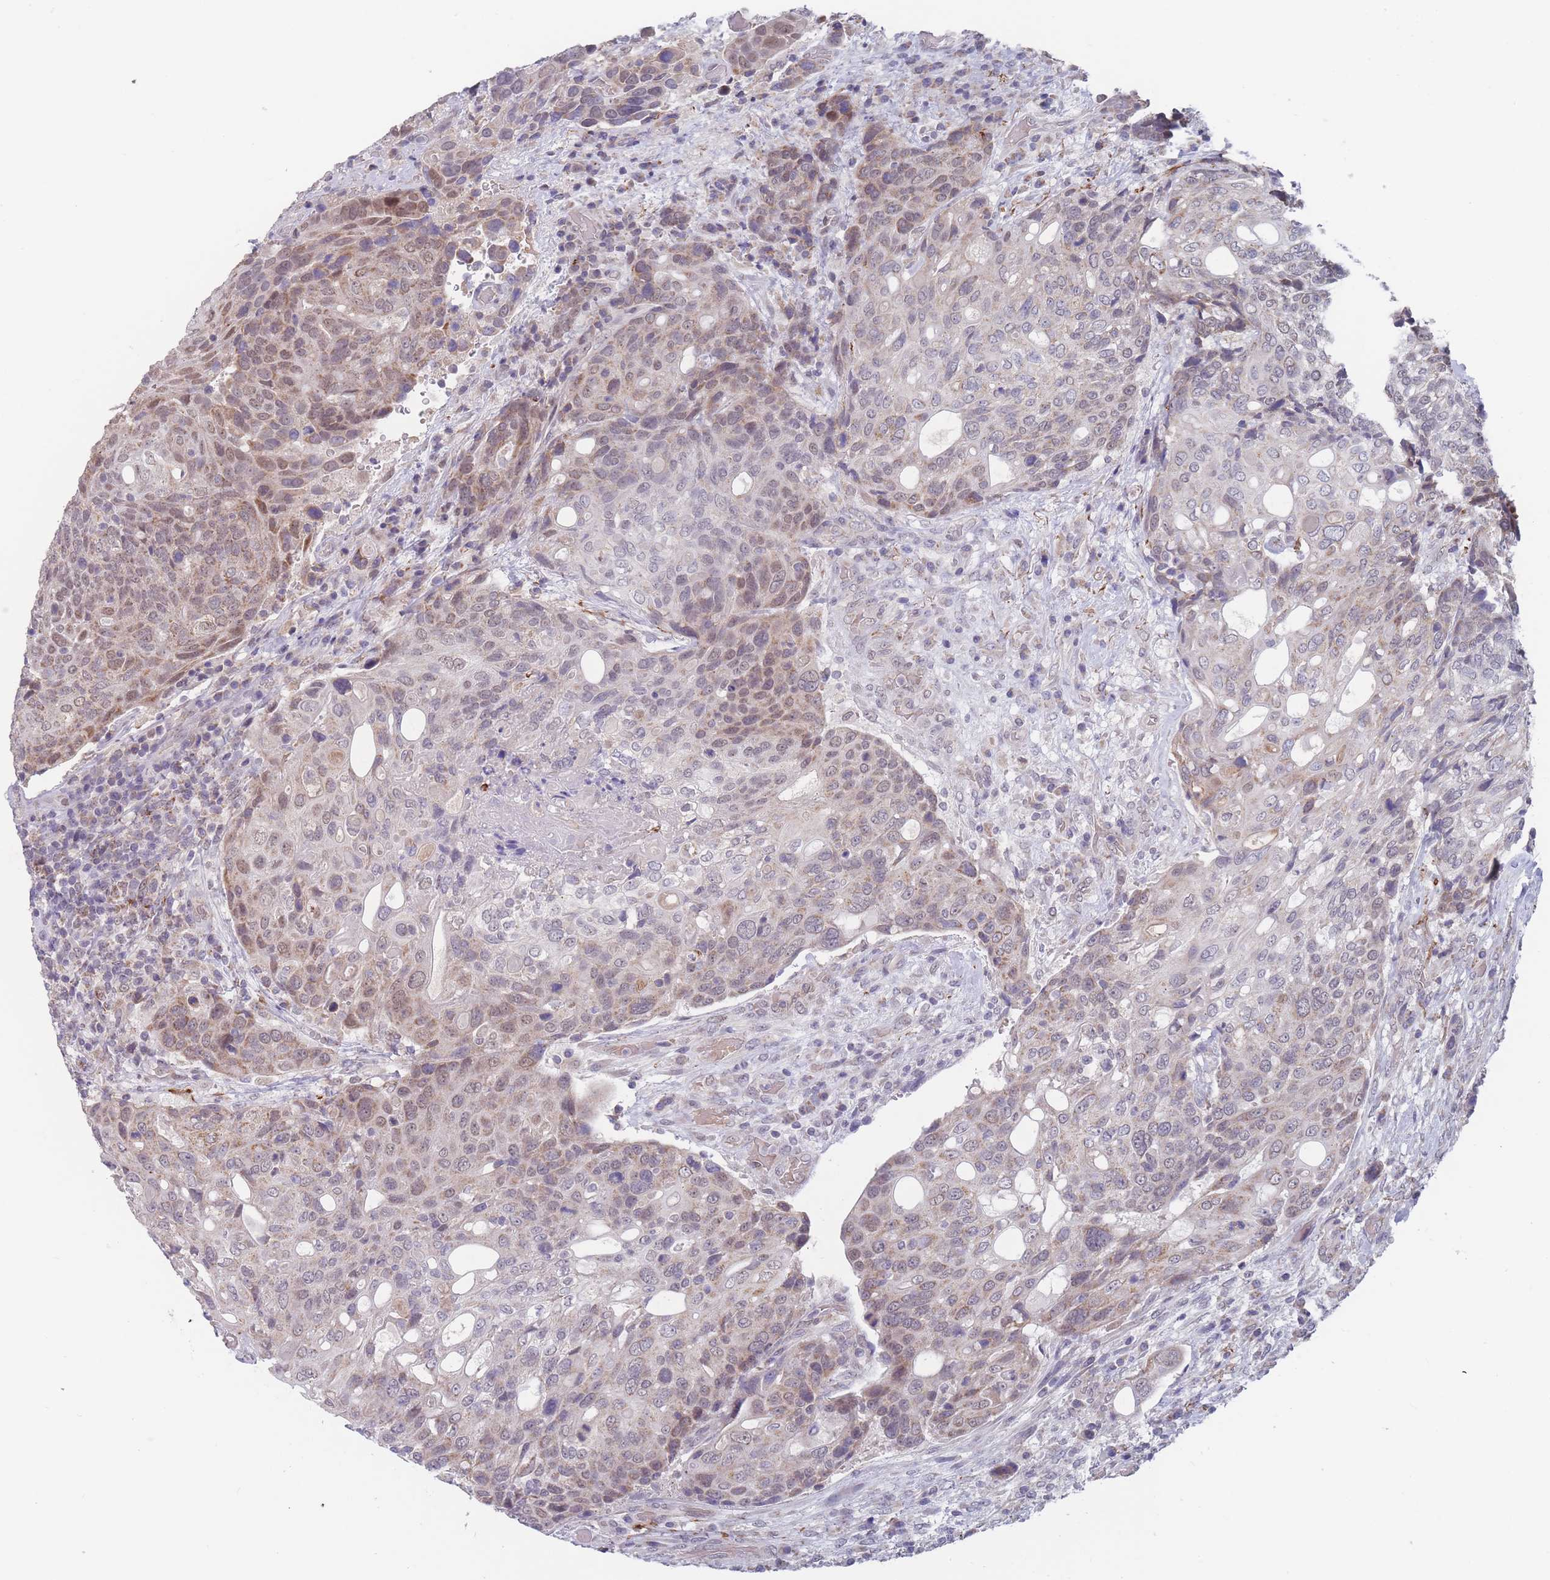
{"staining": {"intensity": "moderate", "quantity": "25%-75%", "location": "cytoplasmic/membranous,nuclear"}, "tissue": "urothelial cancer", "cell_type": "Tumor cells", "image_type": "cancer", "snomed": [{"axis": "morphology", "description": "Urothelial carcinoma, High grade"}, {"axis": "topography", "description": "Urinary bladder"}], "caption": "This image exhibits immunohistochemistry staining of urothelial carcinoma (high-grade), with medium moderate cytoplasmic/membranous and nuclear positivity in about 25%-75% of tumor cells.", "gene": "PEX7", "patient": {"sex": "female", "age": 70}}